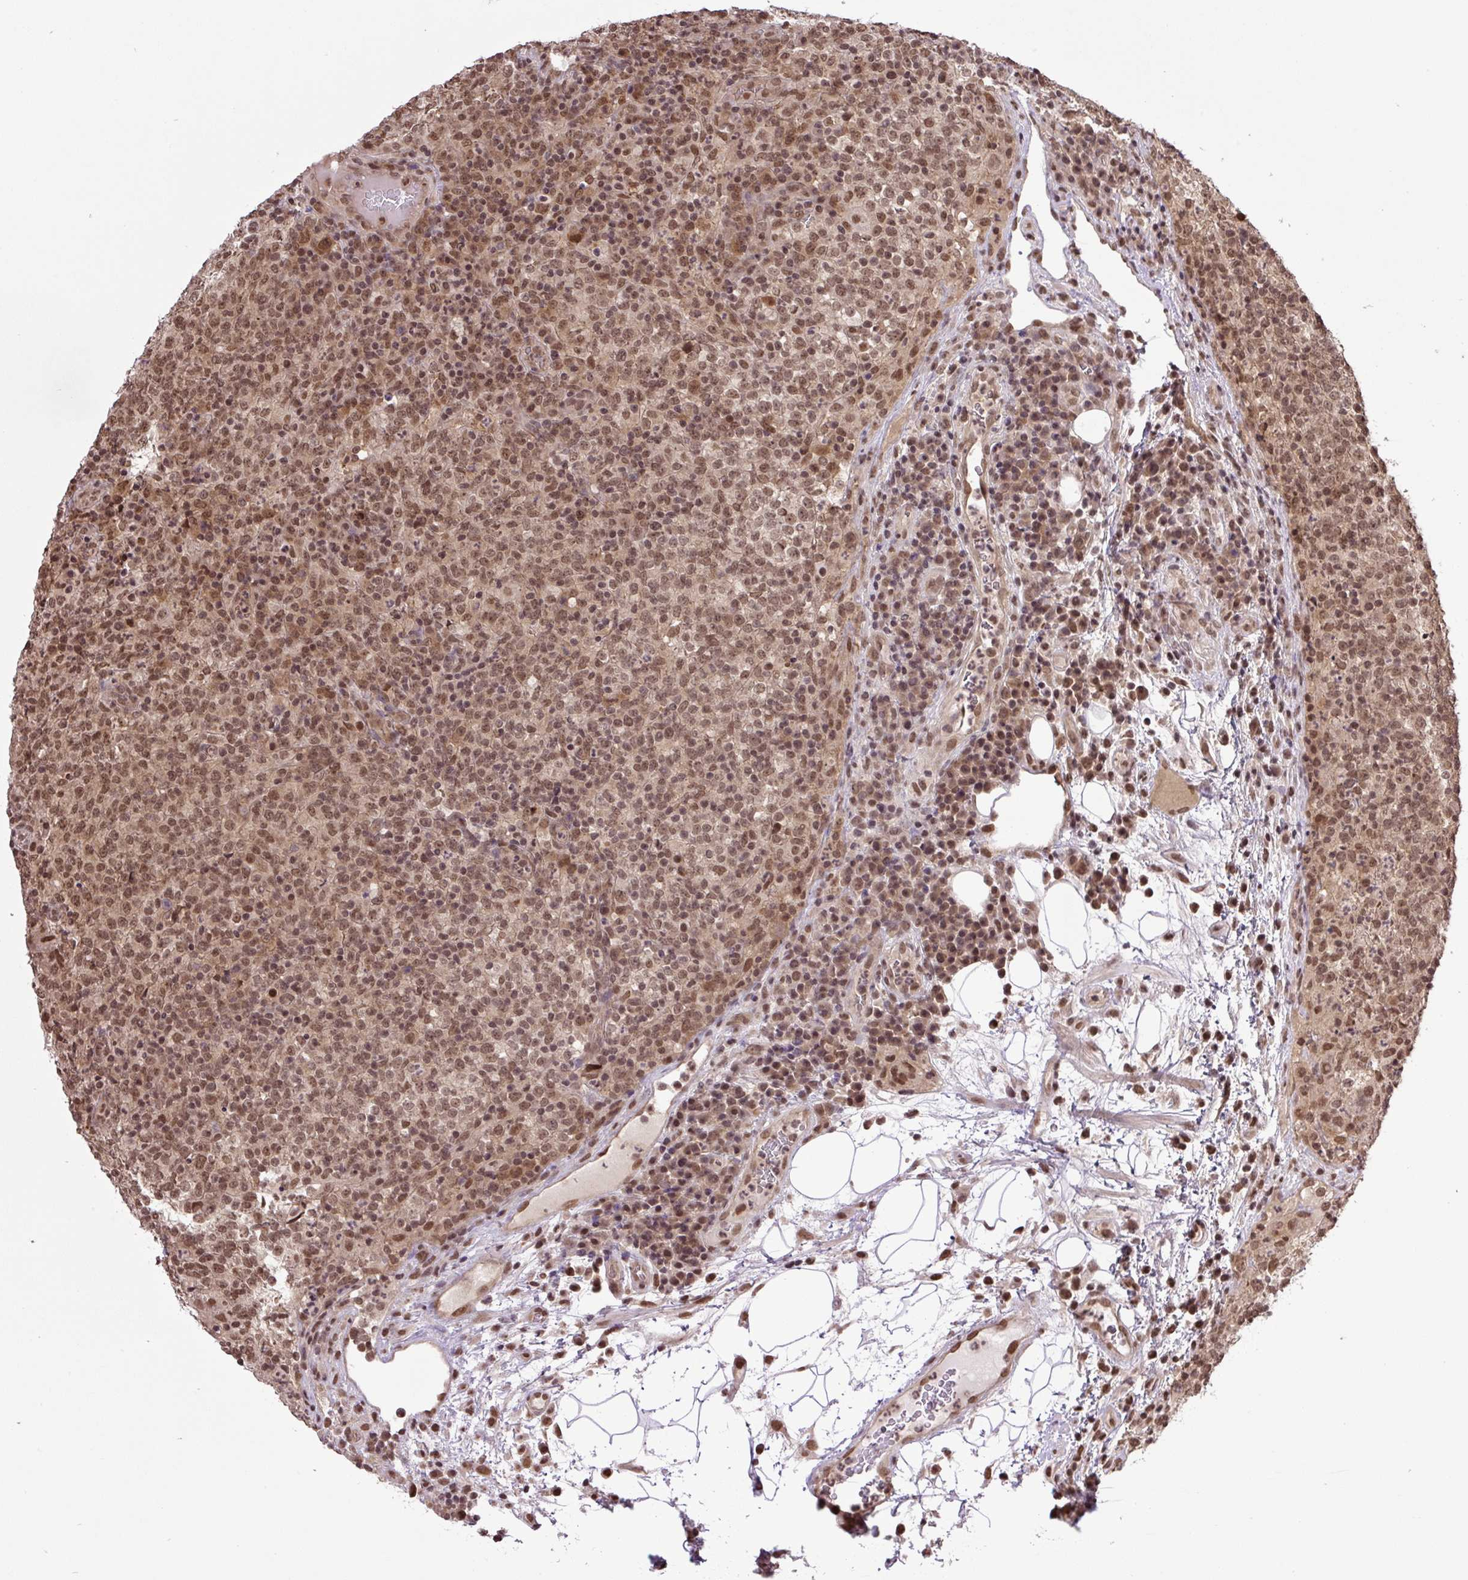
{"staining": {"intensity": "moderate", "quantity": ">75%", "location": "nuclear"}, "tissue": "lymphoma", "cell_type": "Tumor cells", "image_type": "cancer", "snomed": [{"axis": "morphology", "description": "Malignant lymphoma, non-Hodgkin's type, High grade"}, {"axis": "topography", "description": "Lymph node"}], "caption": "This is an image of IHC staining of lymphoma, which shows moderate positivity in the nuclear of tumor cells.", "gene": "SGTA", "patient": {"sex": "male", "age": 54}}